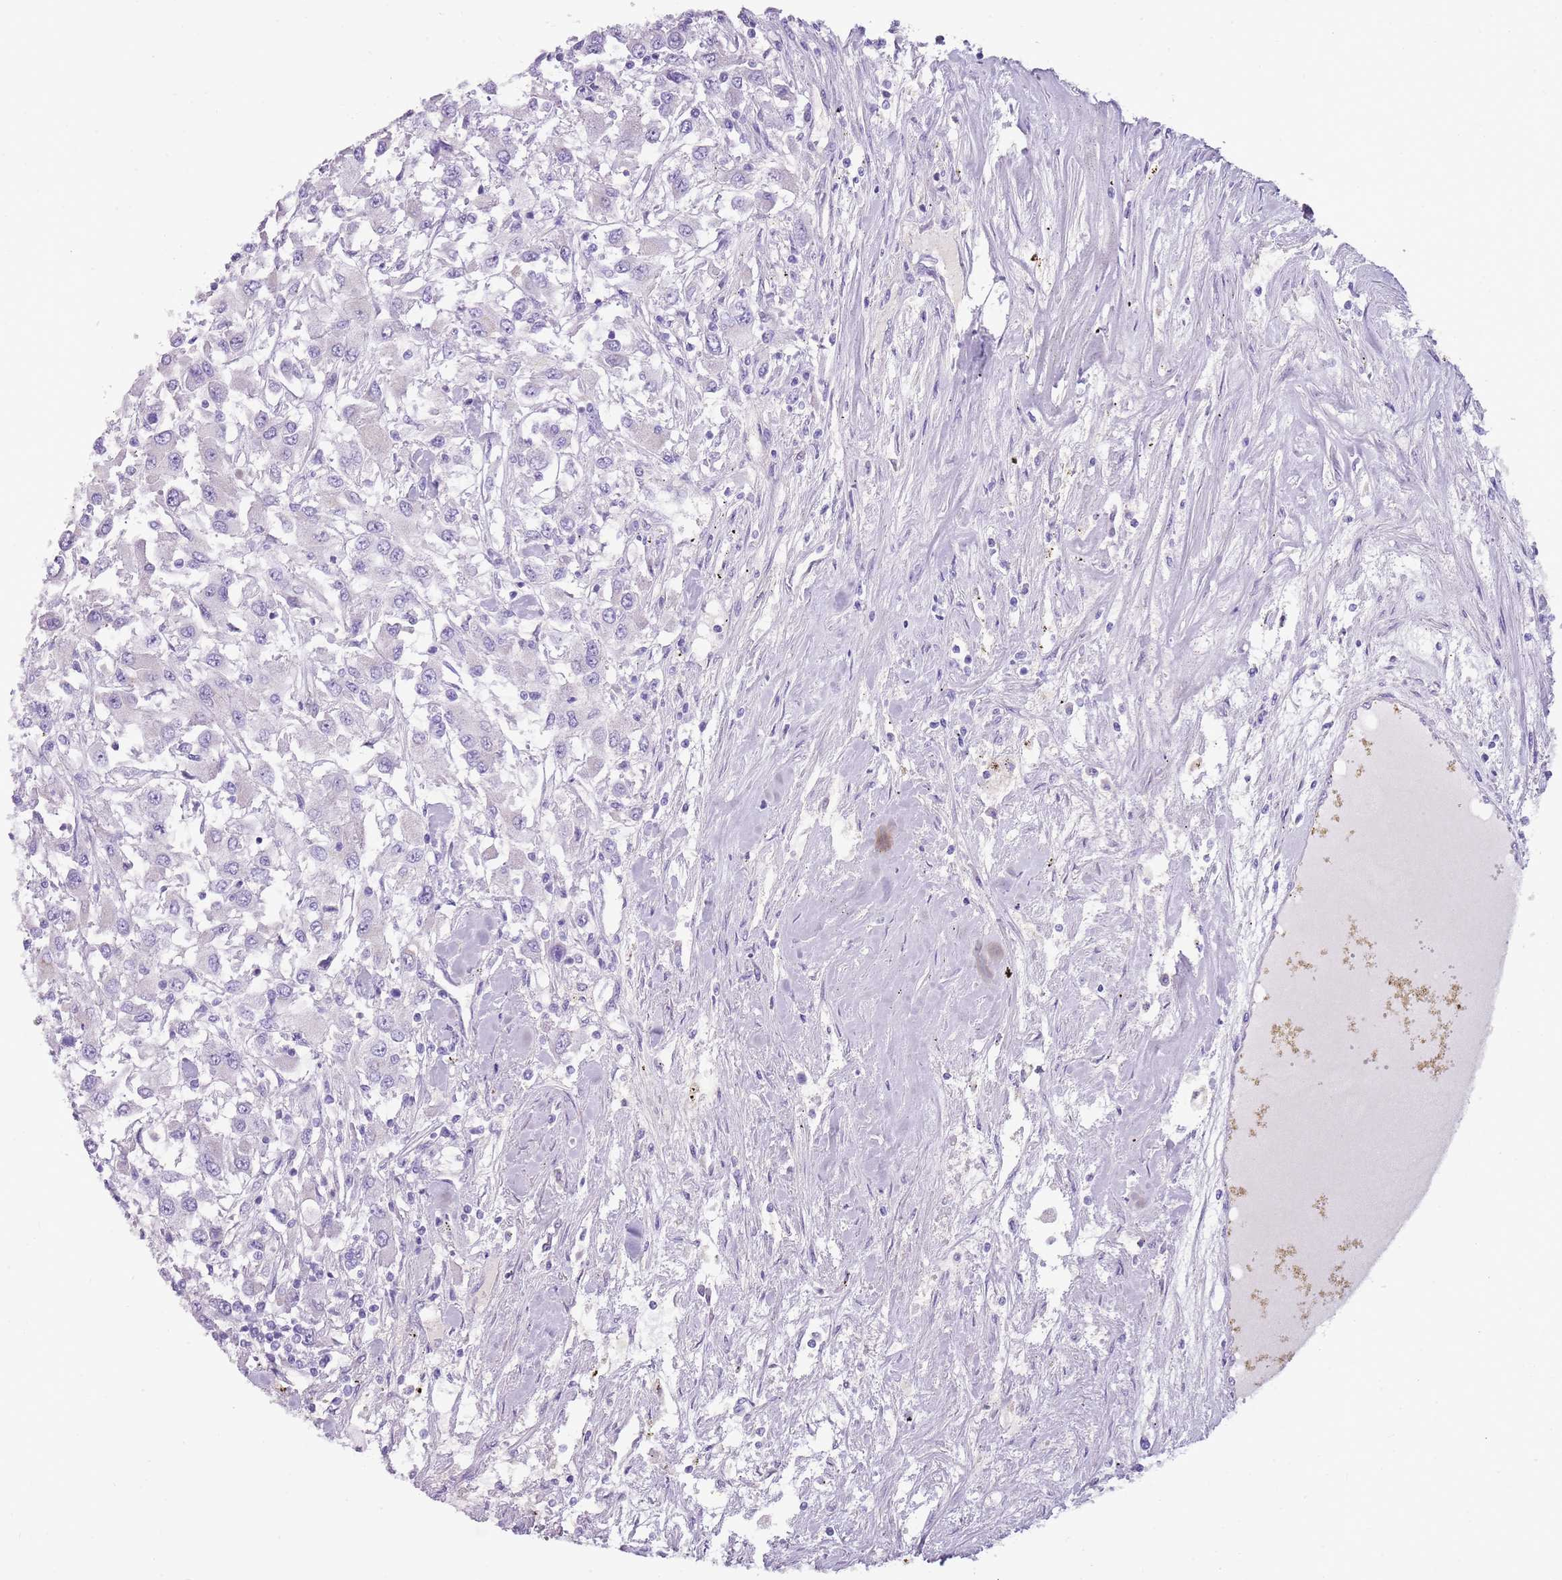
{"staining": {"intensity": "negative", "quantity": "none", "location": "none"}, "tissue": "renal cancer", "cell_type": "Tumor cells", "image_type": "cancer", "snomed": [{"axis": "morphology", "description": "Adenocarcinoma, NOS"}, {"axis": "topography", "description": "Kidney"}], "caption": "A high-resolution micrograph shows IHC staining of renal cancer (adenocarcinoma), which exhibits no significant expression in tumor cells.", "gene": "NBPF6", "patient": {"sex": "female", "age": 67}}